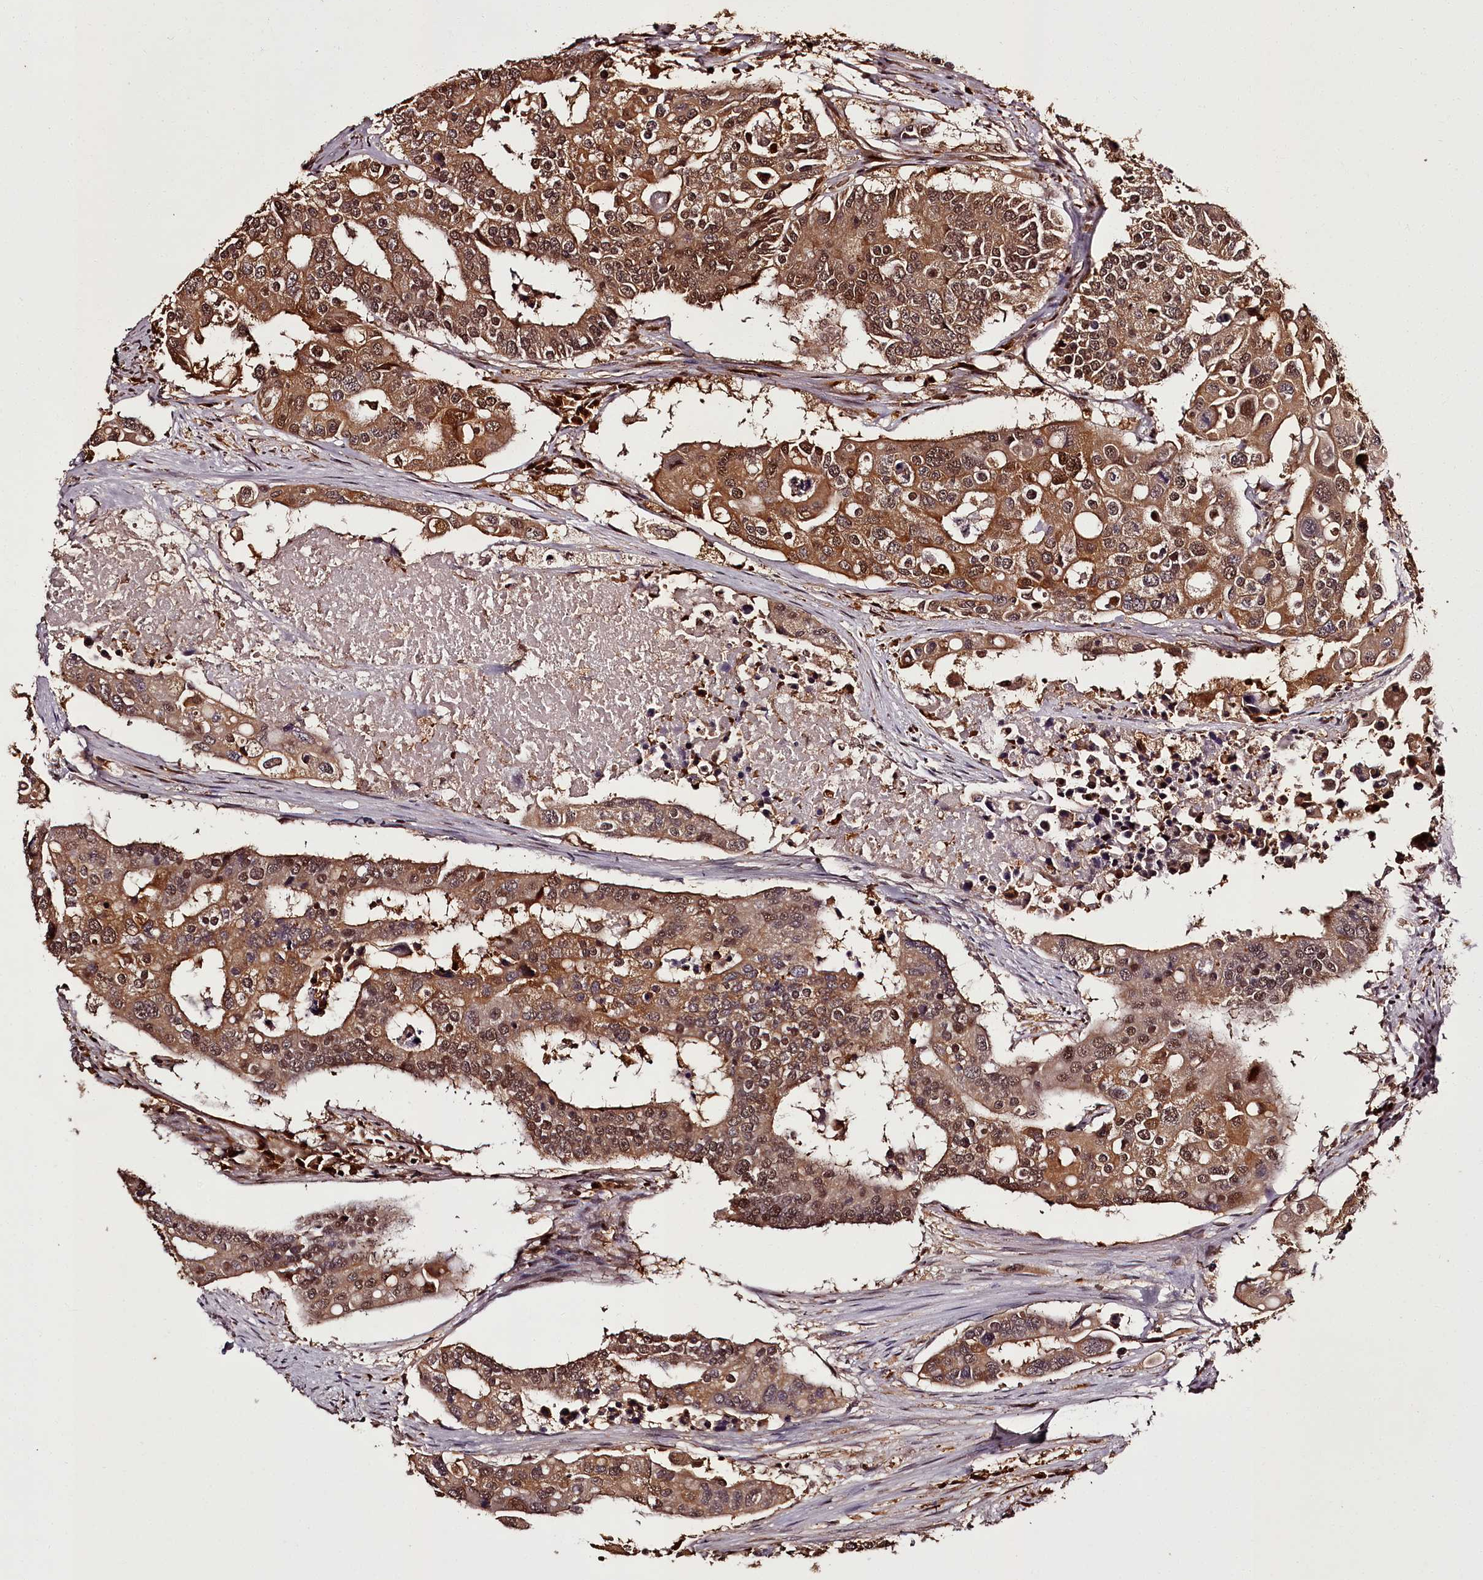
{"staining": {"intensity": "moderate", "quantity": ">75%", "location": "cytoplasmic/membranous,nuclear"}, "tissue": "colorectal cancer", "cell_type": "Tumor cells", "image_type": "cancer", "snomed": [{"axis": "morphology", "description": "Adenocarcinoma, NOS"}, {"axis": "topography", "description": "Colon"}], "caption": "High-power microscopy captured an immunohistochemistry (IHC) histopathology image of adenocarcinoma (colorectal), revealing moderate cytoplasmic/membranous and nuclear staining in about >75% of tumor cells. Immunohistochemistry (ihc) stains the protein of interest in brown and the nuclei are stained blue.", "gene": "NPRL2", "patient": {"sex": "male", "age": 77}}